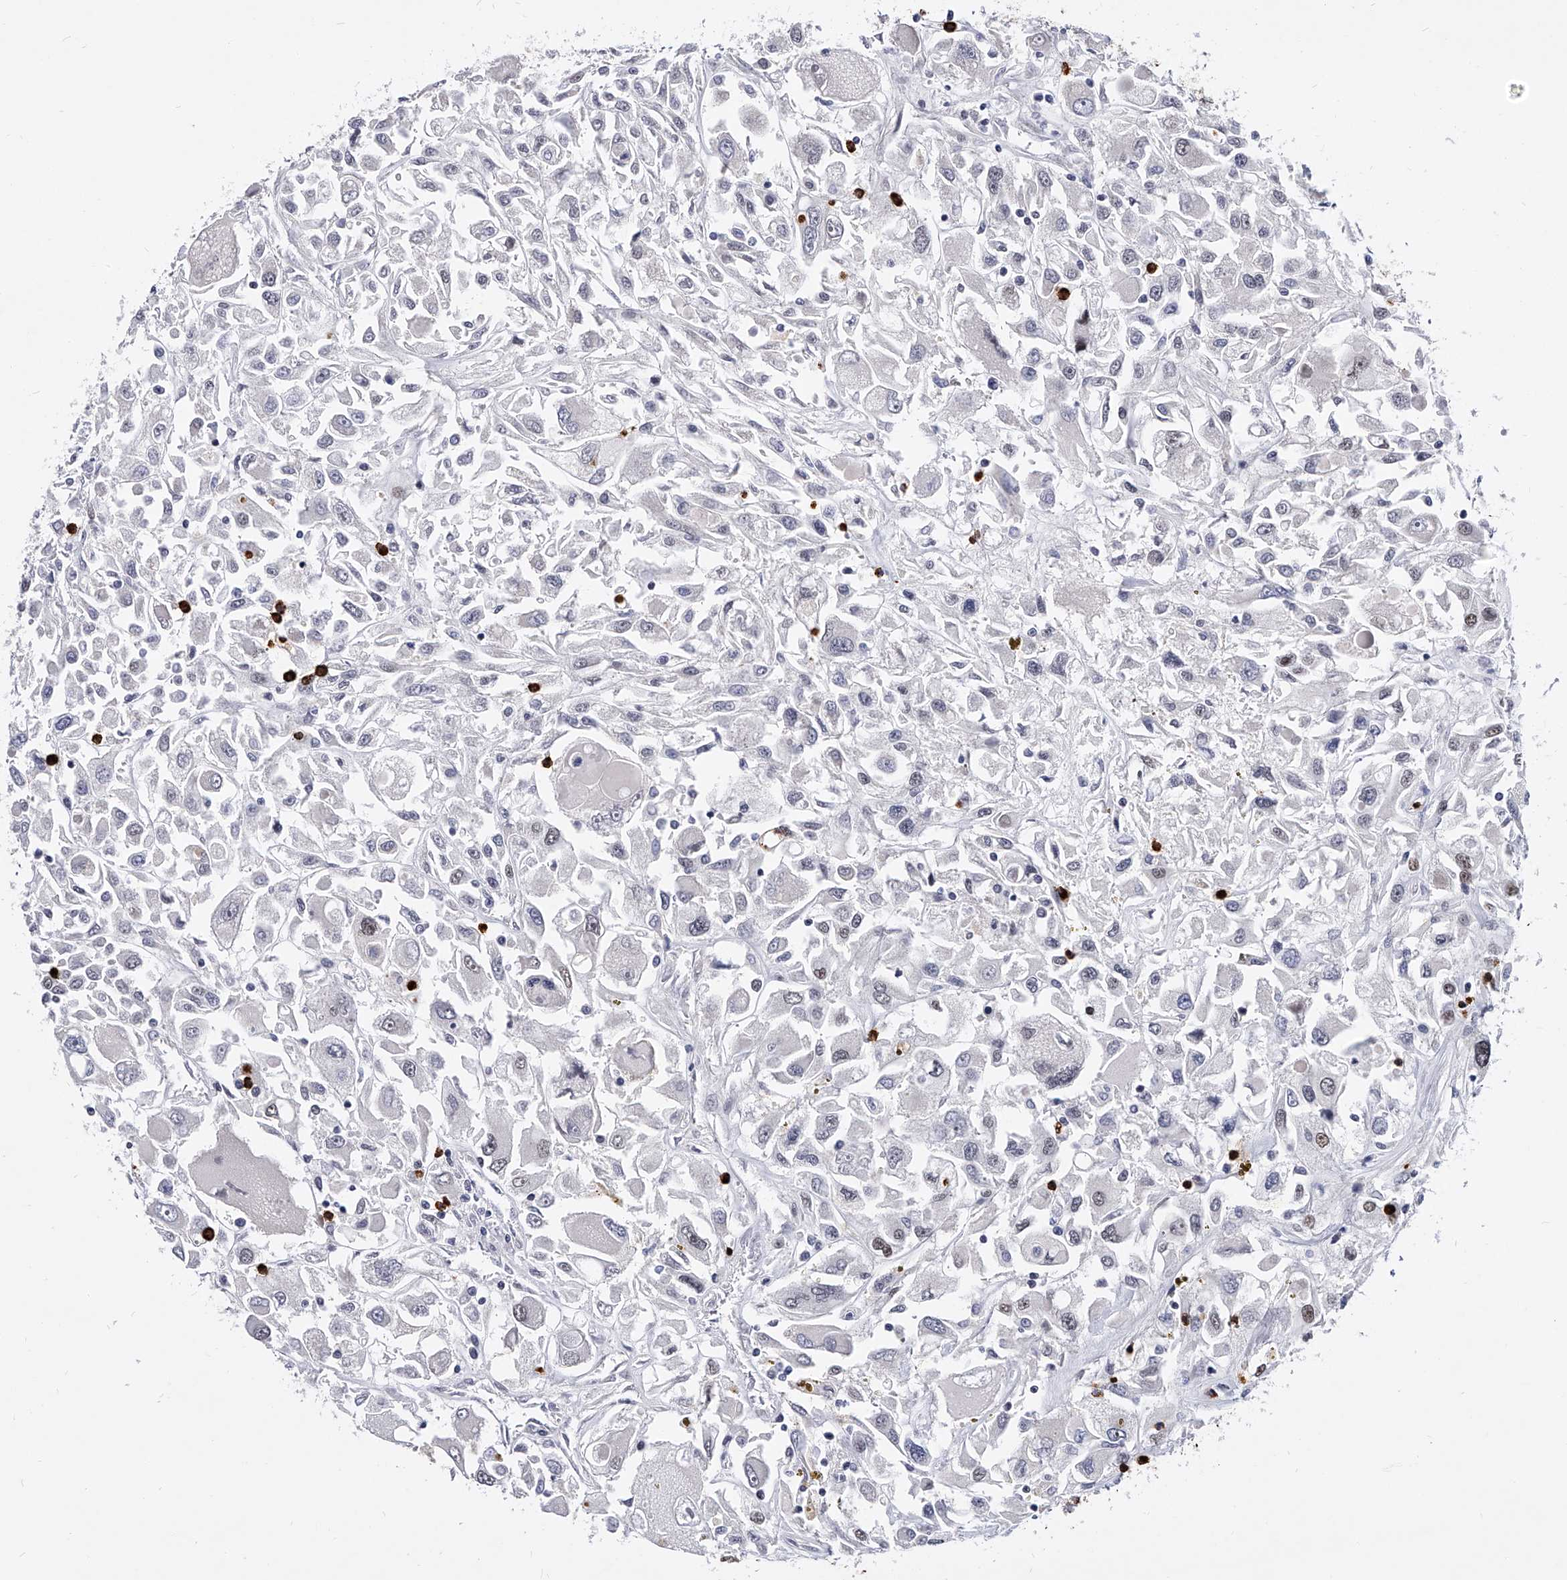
{"staining": {"intensity": "weak", "quantity": "<25%", "location": "nuclear"}, "tissue": "renal cancer", "cell_type": "Tumor cells", "image_type": "cancer", "snomed": [{"axis": "morphology", "description": "Adenocarcinoma, NOS"}, {"axis": "topography", "description": "Kidney"}], "caption": "Micrograph shows no significant protein positivity in tumor cells of renal cancer.", "gene": "TESK2", "patient": {"sex": "female", "age": 52}}